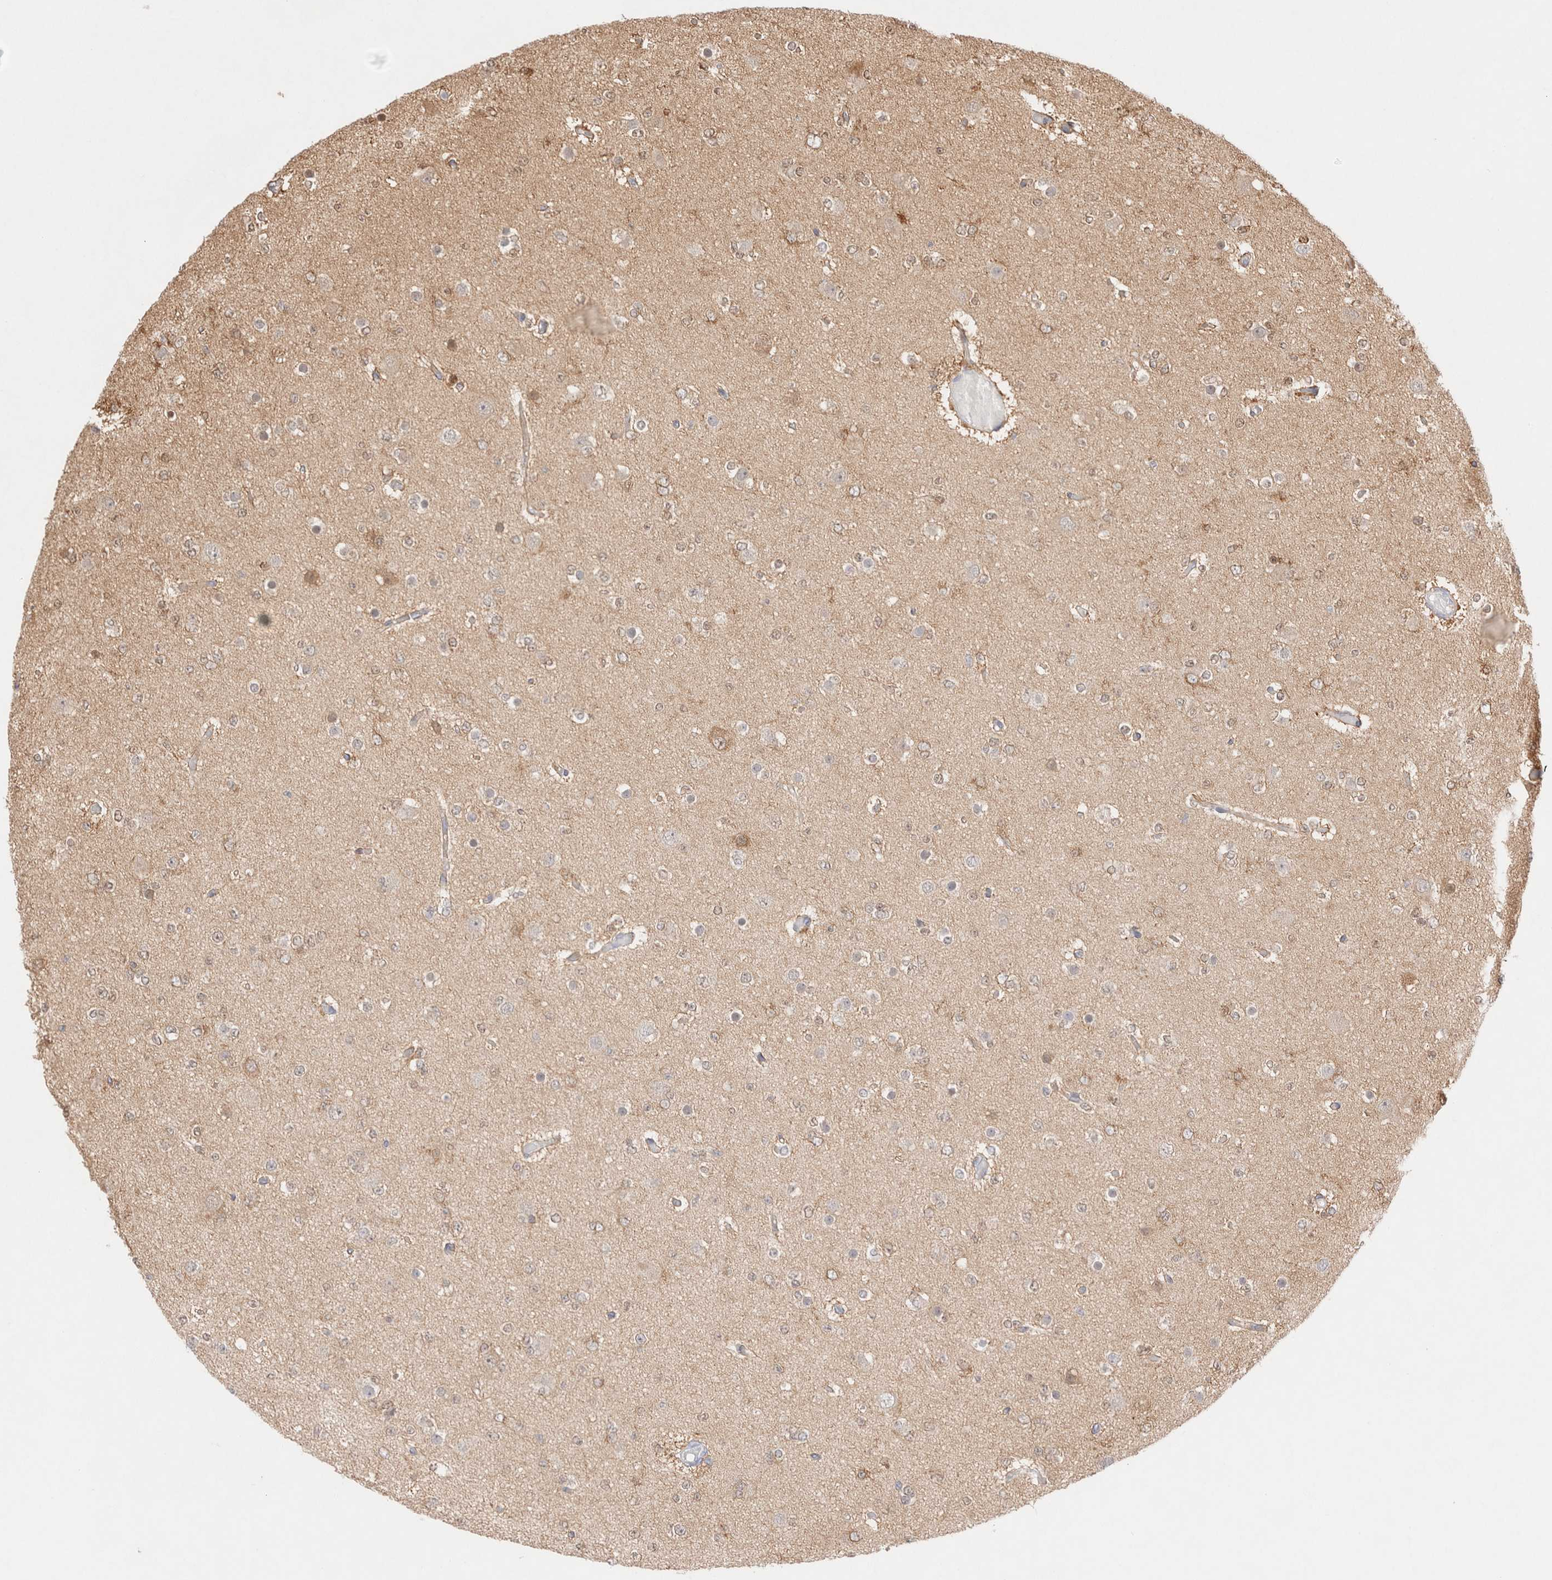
{"staining": {"intensity": "weak", "quantity": "<25%", "location": "cytoplasmic/membranous,nuclear"}, "tissue": "glioma", "cell_type": "Tumor cells", "image_type": "cancer", "snomed": [{"axis": "morphology", "description": "Glioma, malignant, Low grade"}, {"axis": "topography", "description": "Brain"}], "caption": "High magnification brightfield microscopy of malignant glioma (low-grade) stained with DAB (3,3'-diaminobenzidine) (brown) and counterstained with hematoxylin (blue): tumor cells show no significant positivity.", "gene": "STARD10", "patient": {"sex": "female", "age": 22}}